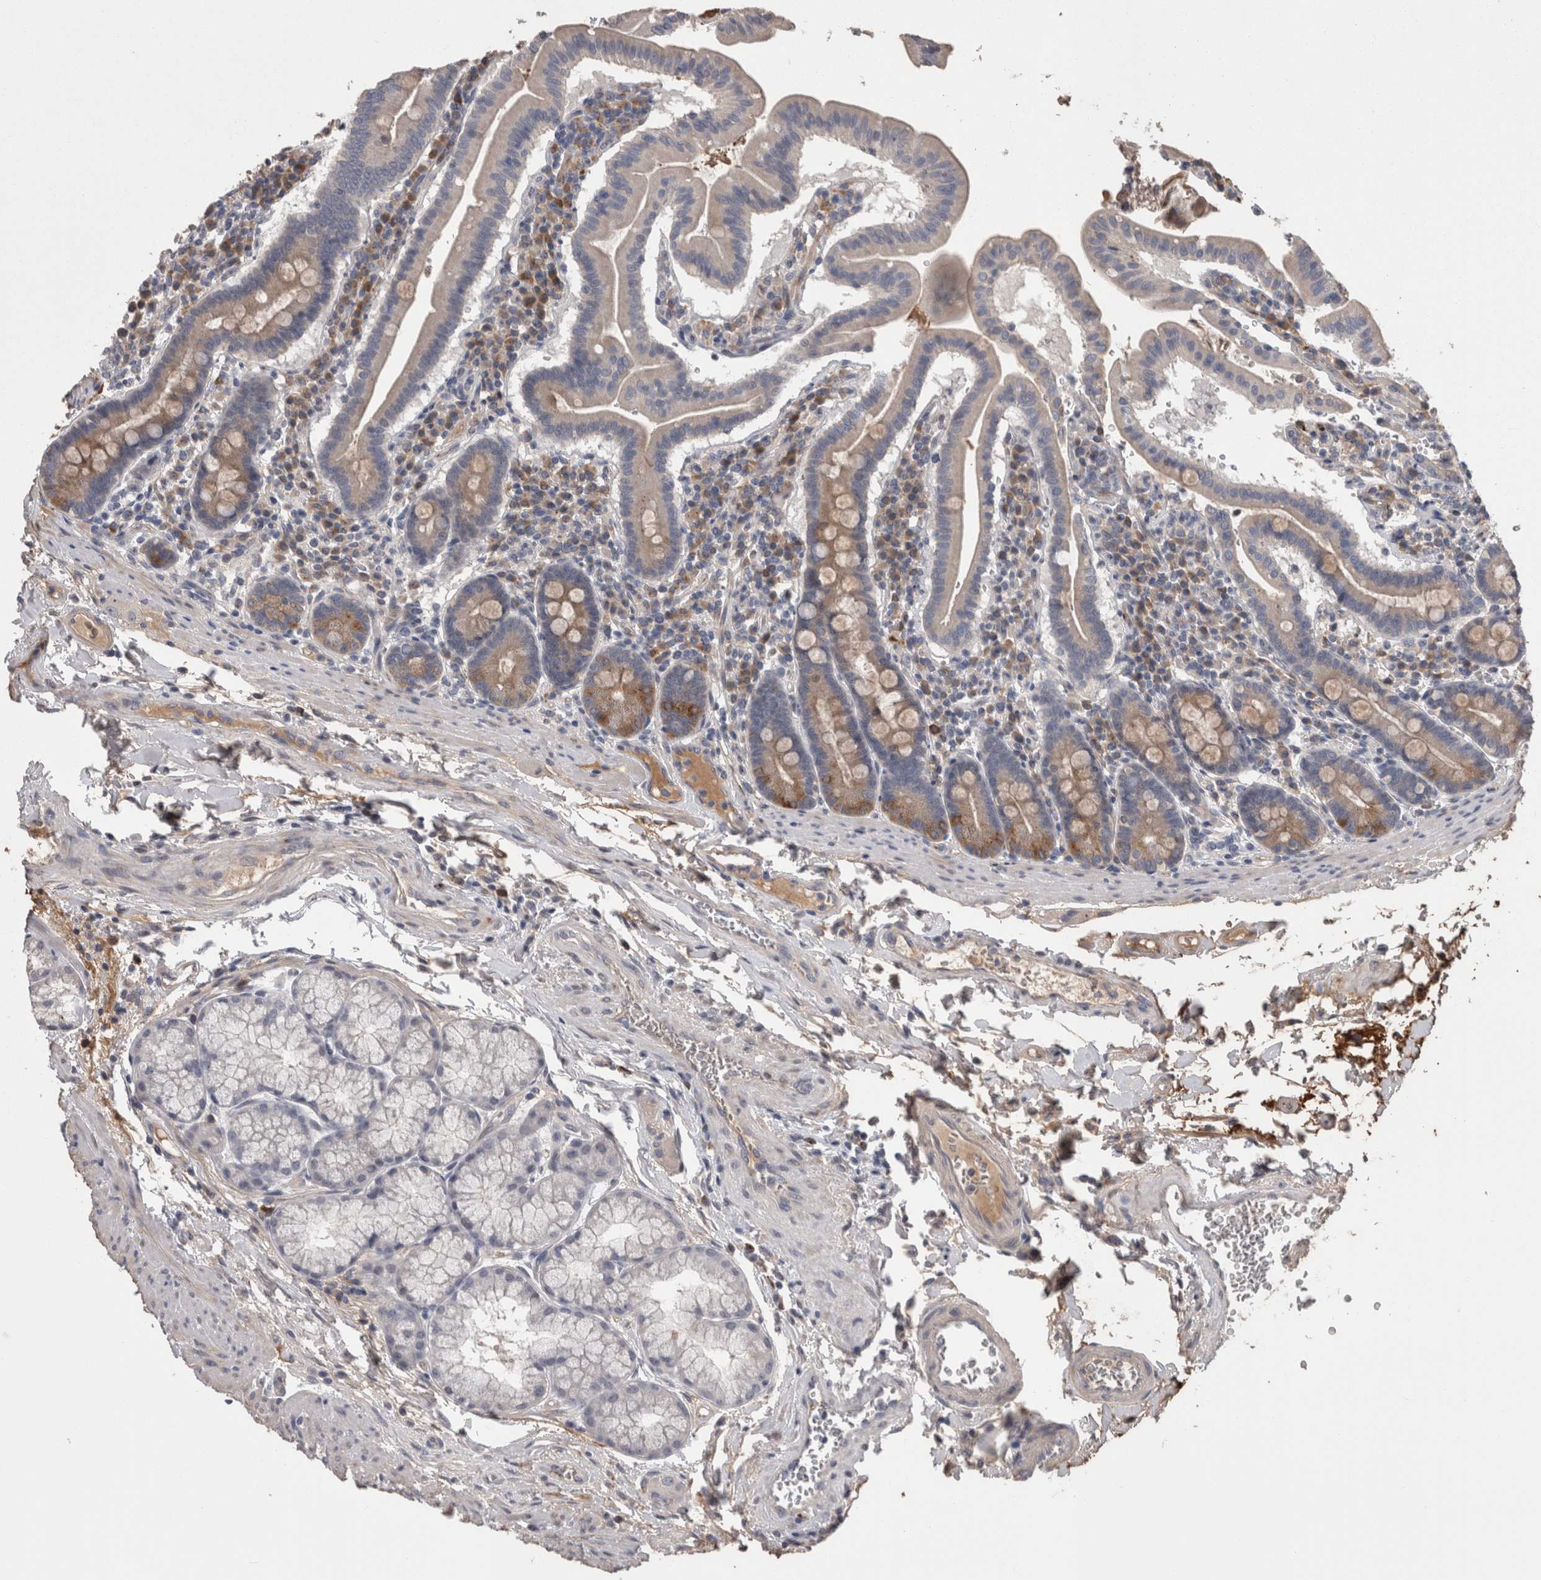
{"staining": {"intensity": "weak", "quantity": "25%-75%", "location": "cytoplasmic/membranous"}, "tissue": "duodenum", "cell_type": "Glandular cells", "image_type": "normal", "snomed": [{"axis": "morphology", "description": "Normal tissue, NOS"}, {"axis": "morphology", "description": "Adenocarcinoma, NOS"}, {"axis": "topography", "description": "Pancreas"}, {"axis": "topography", "description": "Duodenum"}], "caption": "Protein positivity by immunohistochemistry (IHC) shows weak cytoplasmic/membranous positivity in about 25%-75% of glandular cells in normal duodenum.", "gene": "STC1", "patient": {"sex": "male", "age": 50}}